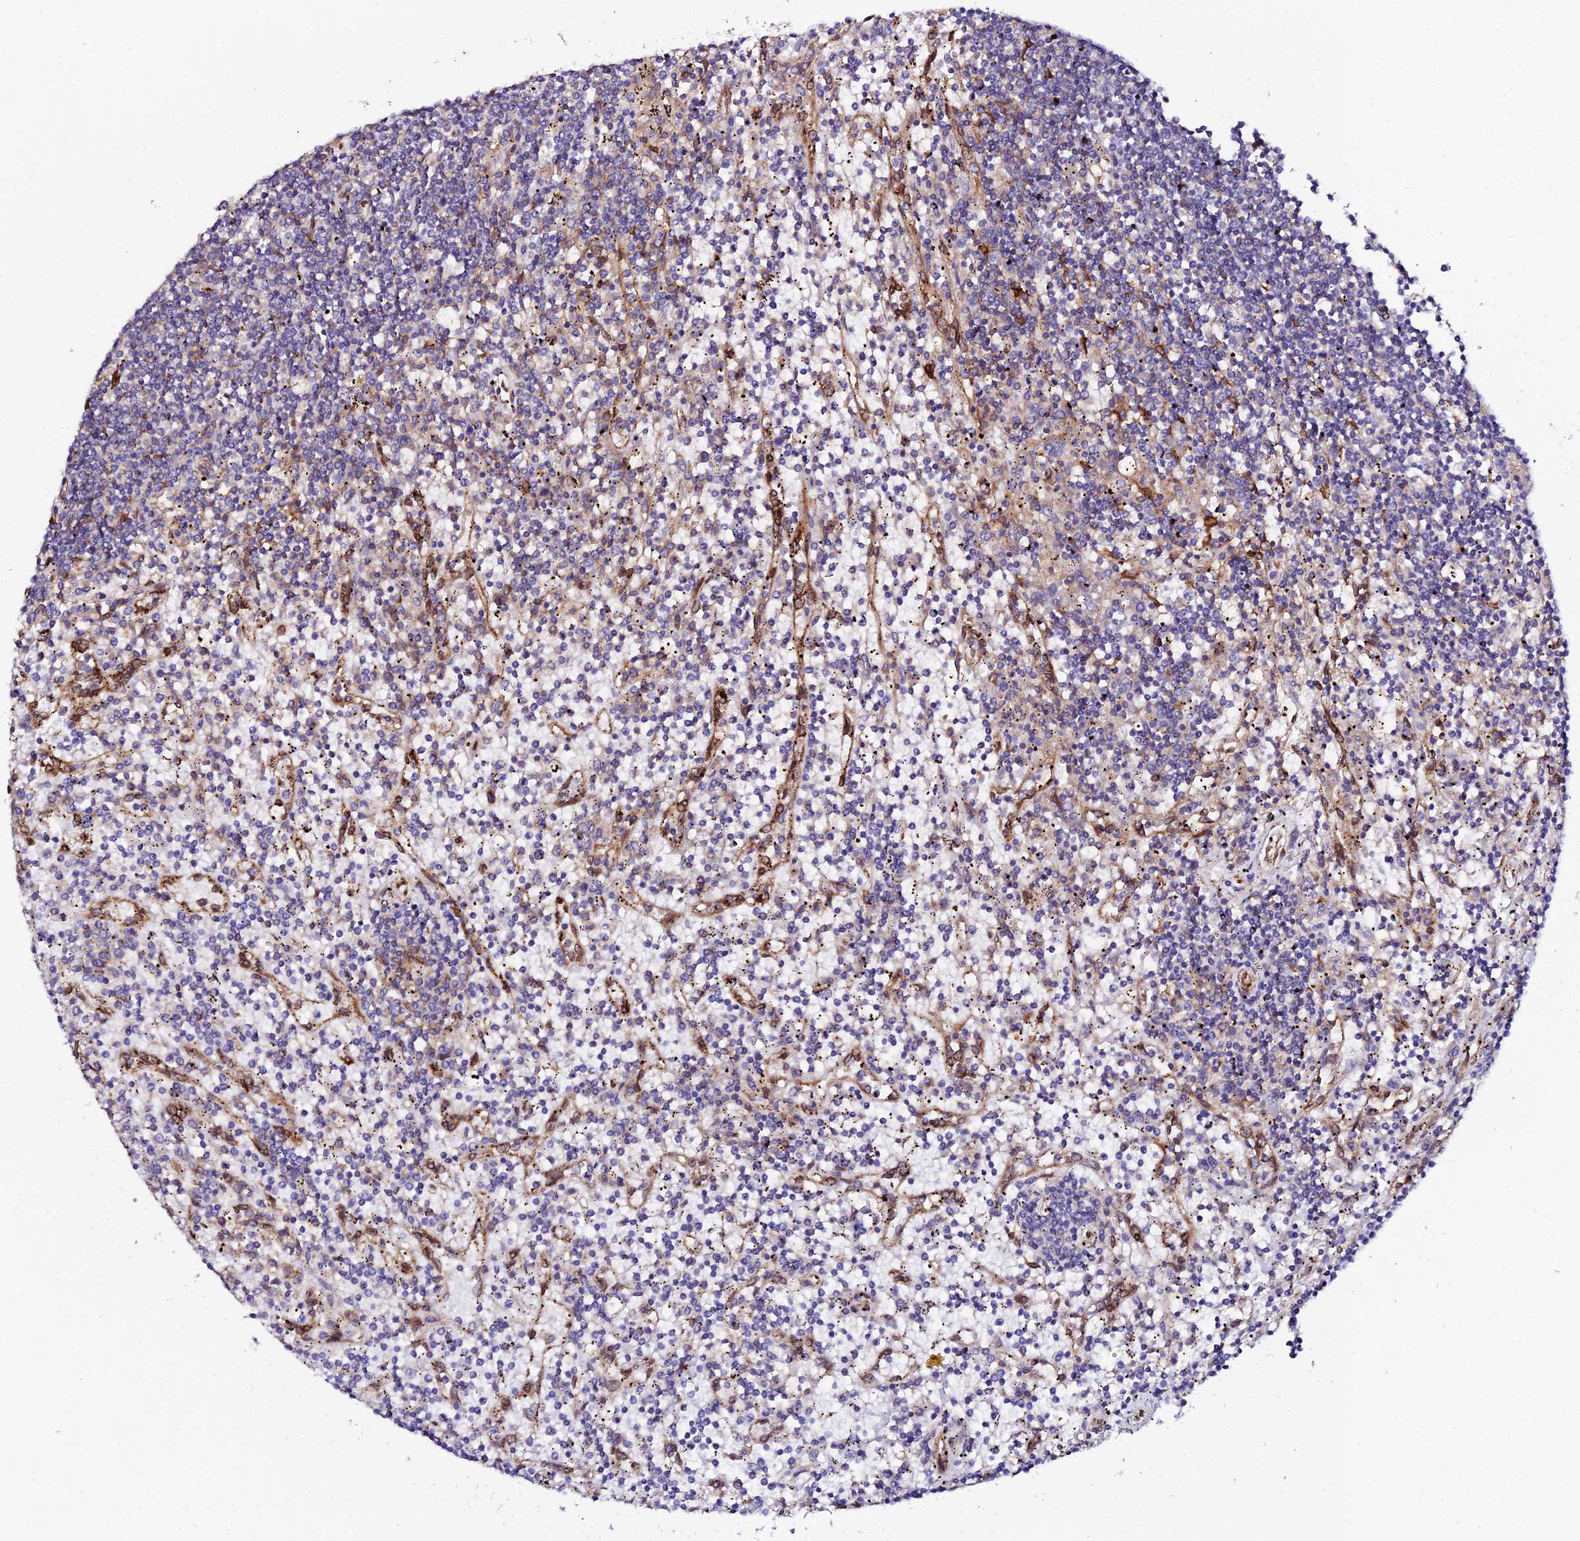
{"staining": {"intensity": "negative", "quantity": "none", "location": "none"}, "tissue": "lymphoma", "cell_type": "Tumor cells", "image_type": "cancer", "snomed": [{"axis": "morphology", "description": "Malignant lymphoma, non-Hodgkin's type, Low grade"}, {"axis": "topography", "description": "Spleen"}], "caption": "High power microscopy image of an immunohistochemistry (IHC) image of lymphoma, revealing no significant expression in tumor cells.", "gene": "TRPV2", "patient": {"sex": "male", "age": 76}}